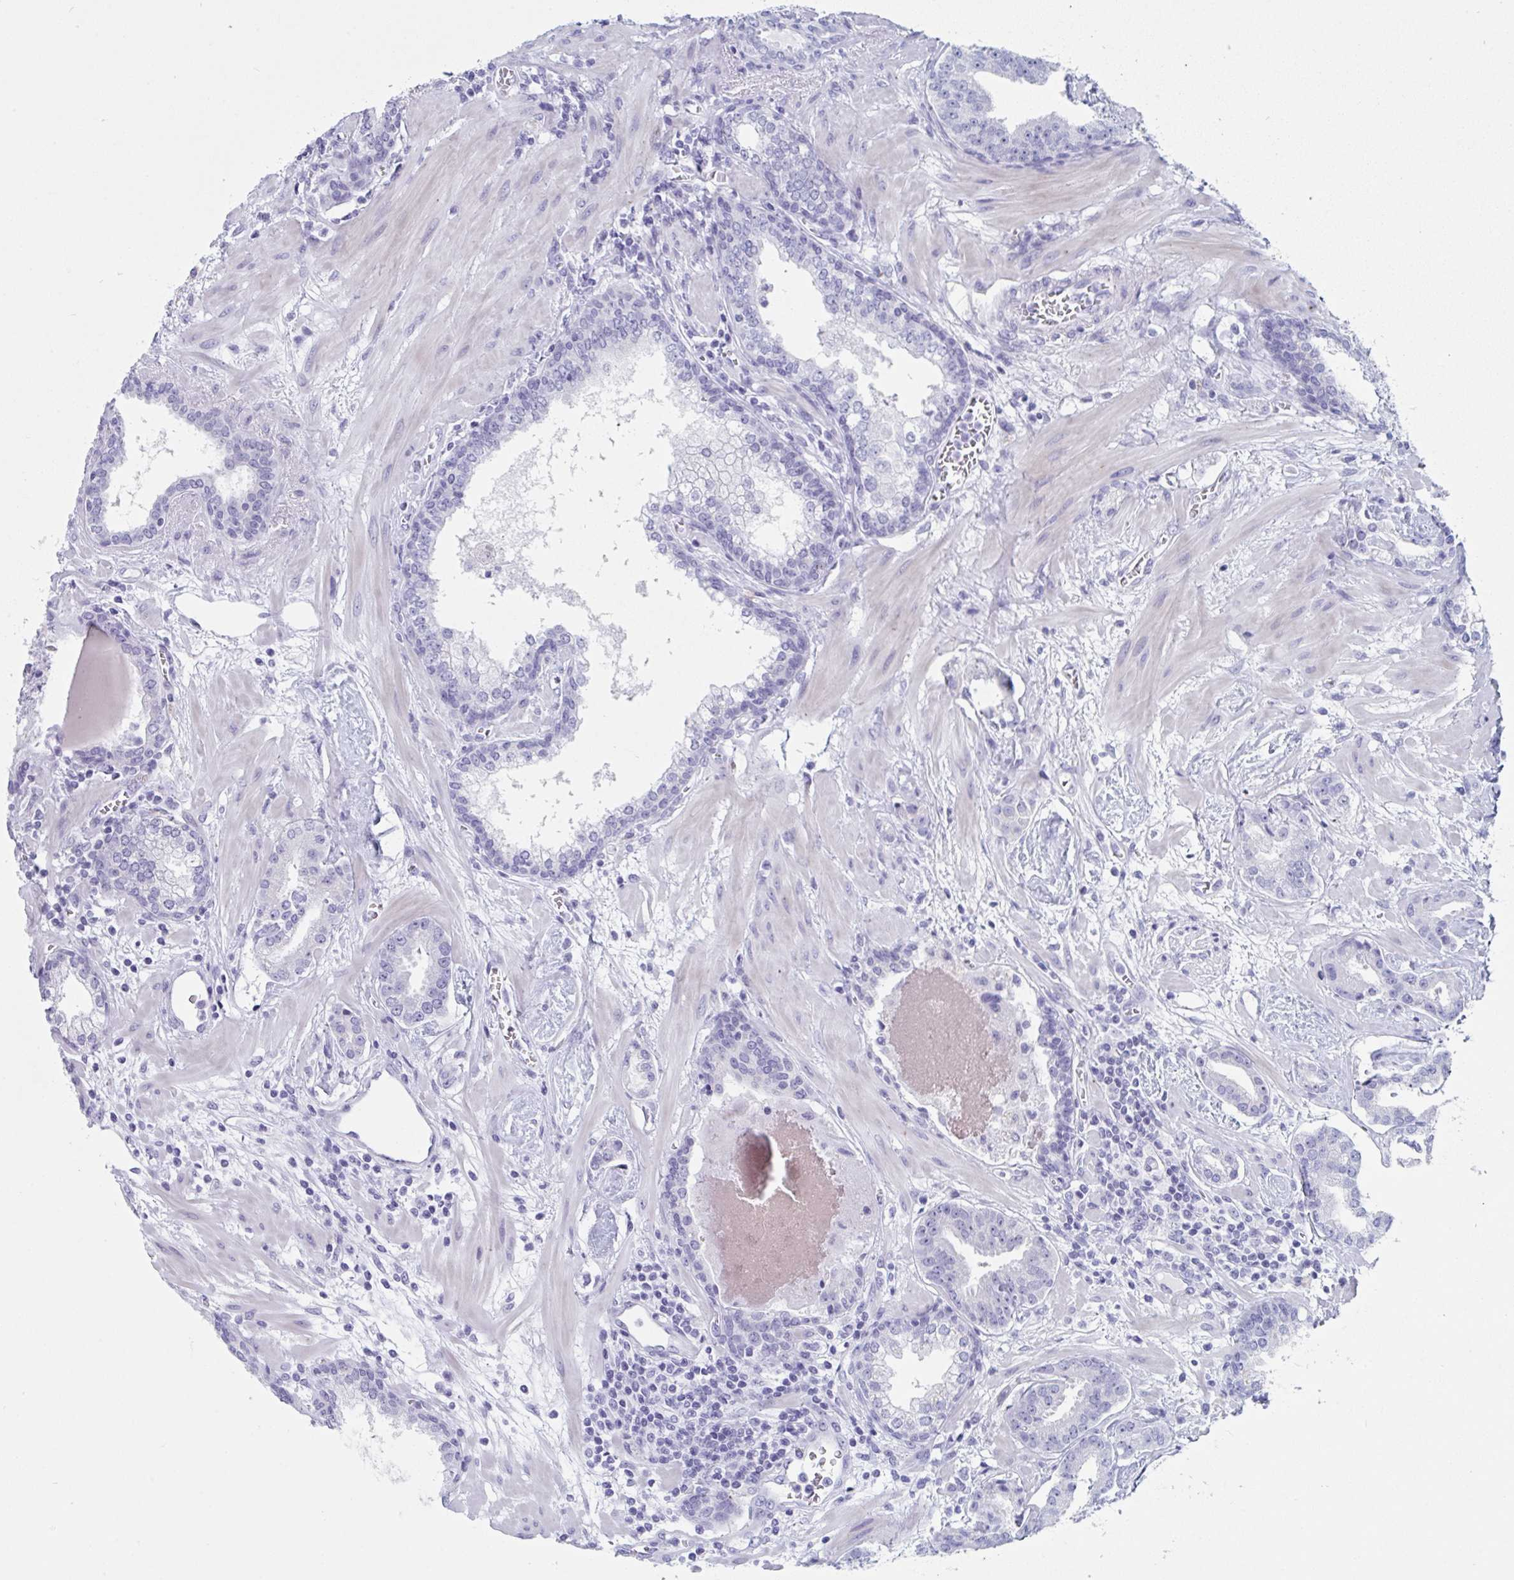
{"staining": {"intensity": "negative", "quantity": "none", "location": "none"}, "tissue": "prostate cancer", "cell_type": "Tumor cells", "image_type": "cancer", "snomed": [{"axis": "morphology", "description": "Adenocarcinoma, Low grade"}, {"axis": "topography", "description": "Prostate"}], "caption": "Immunohistochemistry of prostate cancer shows no positivity in tumor cells.", "gene": "ZPBP", "patient": {"sex": "male", "age": 62}}